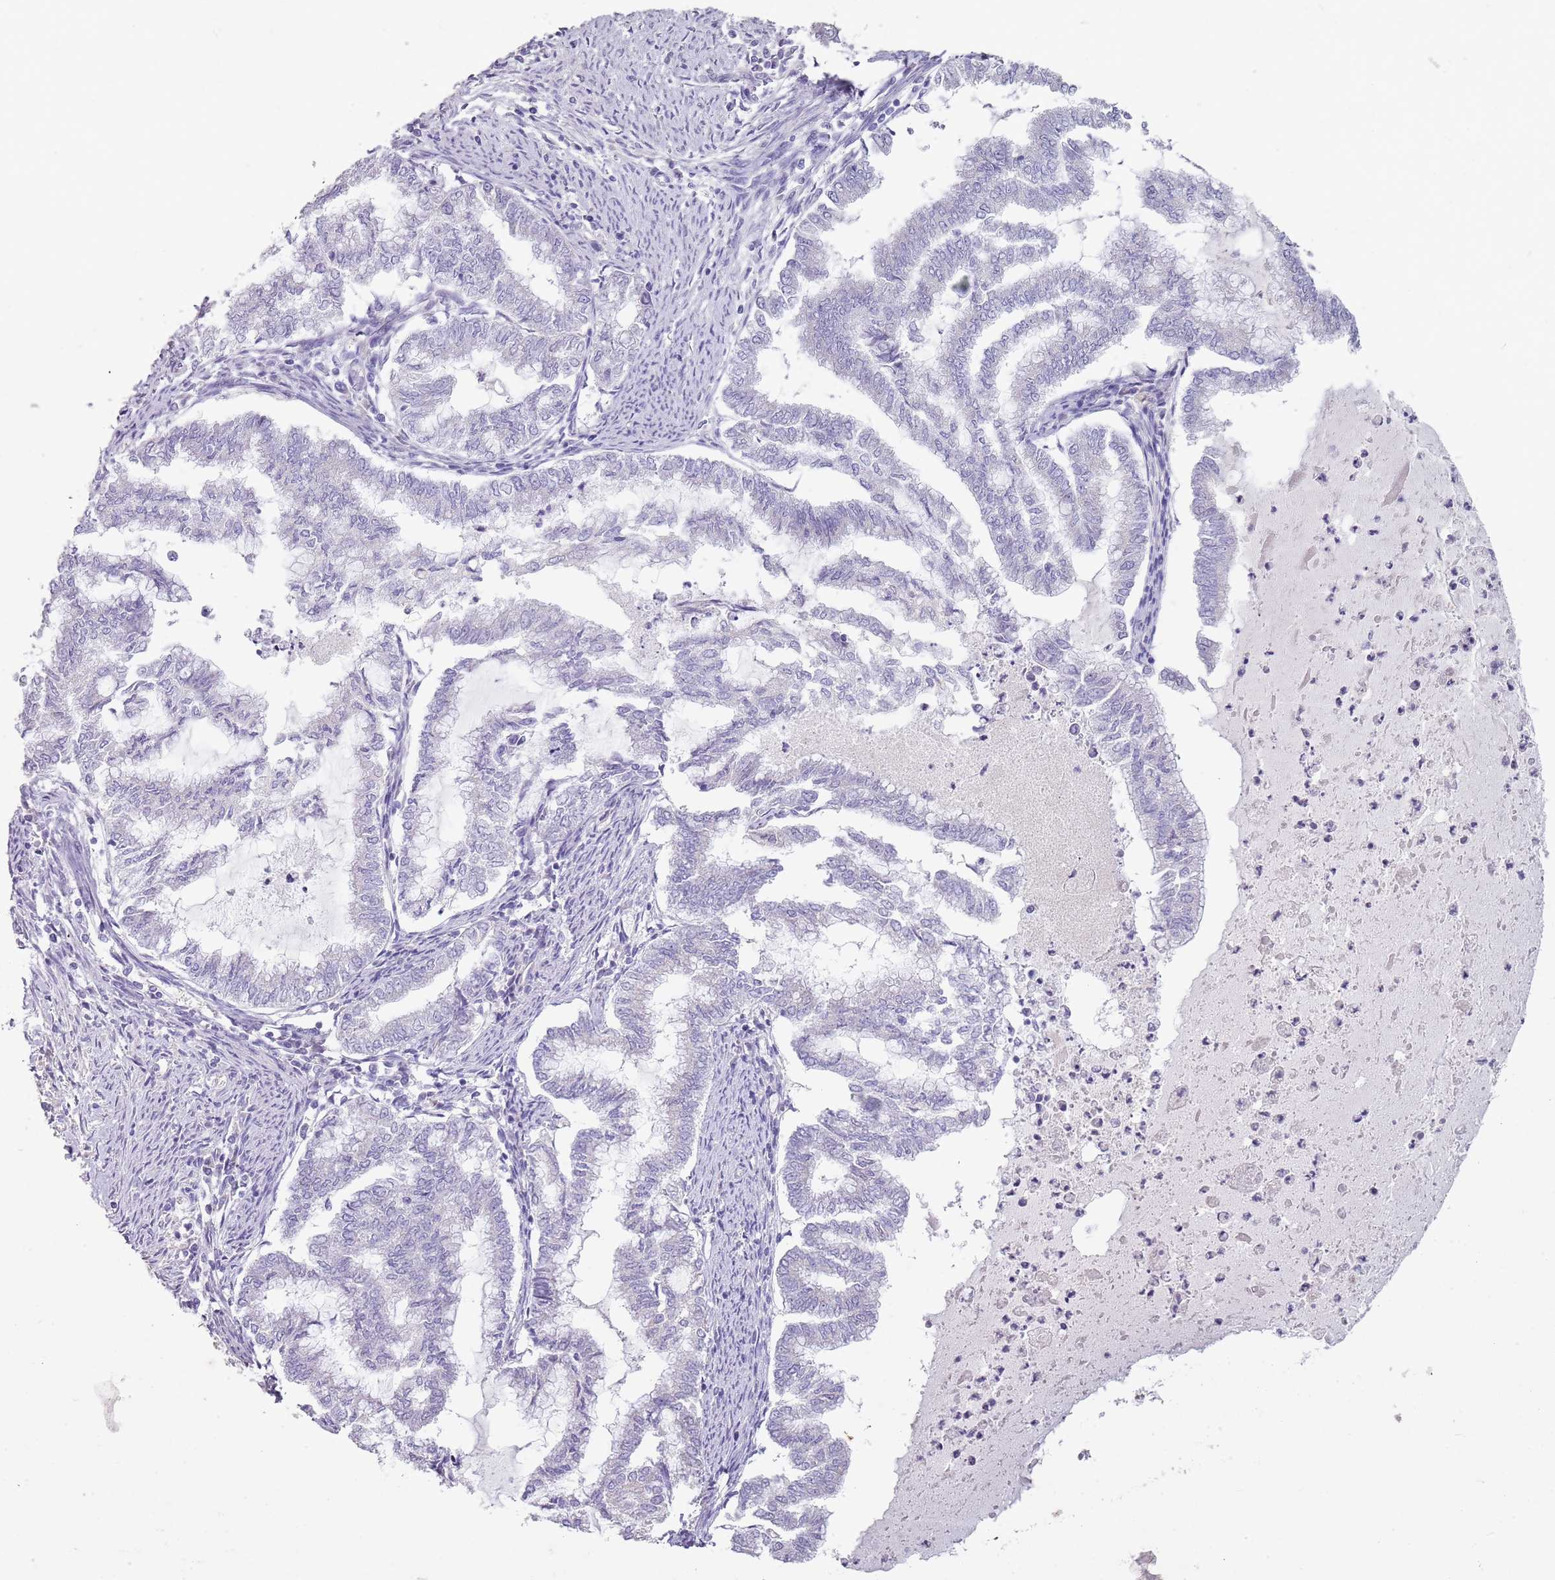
{"staining": {"intensity": "negative", "quantity": "none", "location": "none"}, "tissue": "endometrial cancer", "cell_type": "Tumor cells", "image_type": "cancer", "snomed": [{"axis": "morphology", "description": "Adenocarcinoma, NOS"}, {"axis": "topography", "description": "Endometrium"}], "caption": "The image demonstrates no significant staining in tumor cells of endometrial cancer (adenocarcinoma).", "gene": "ZNF583", "patient": {"sex": "female", "age": 79}}